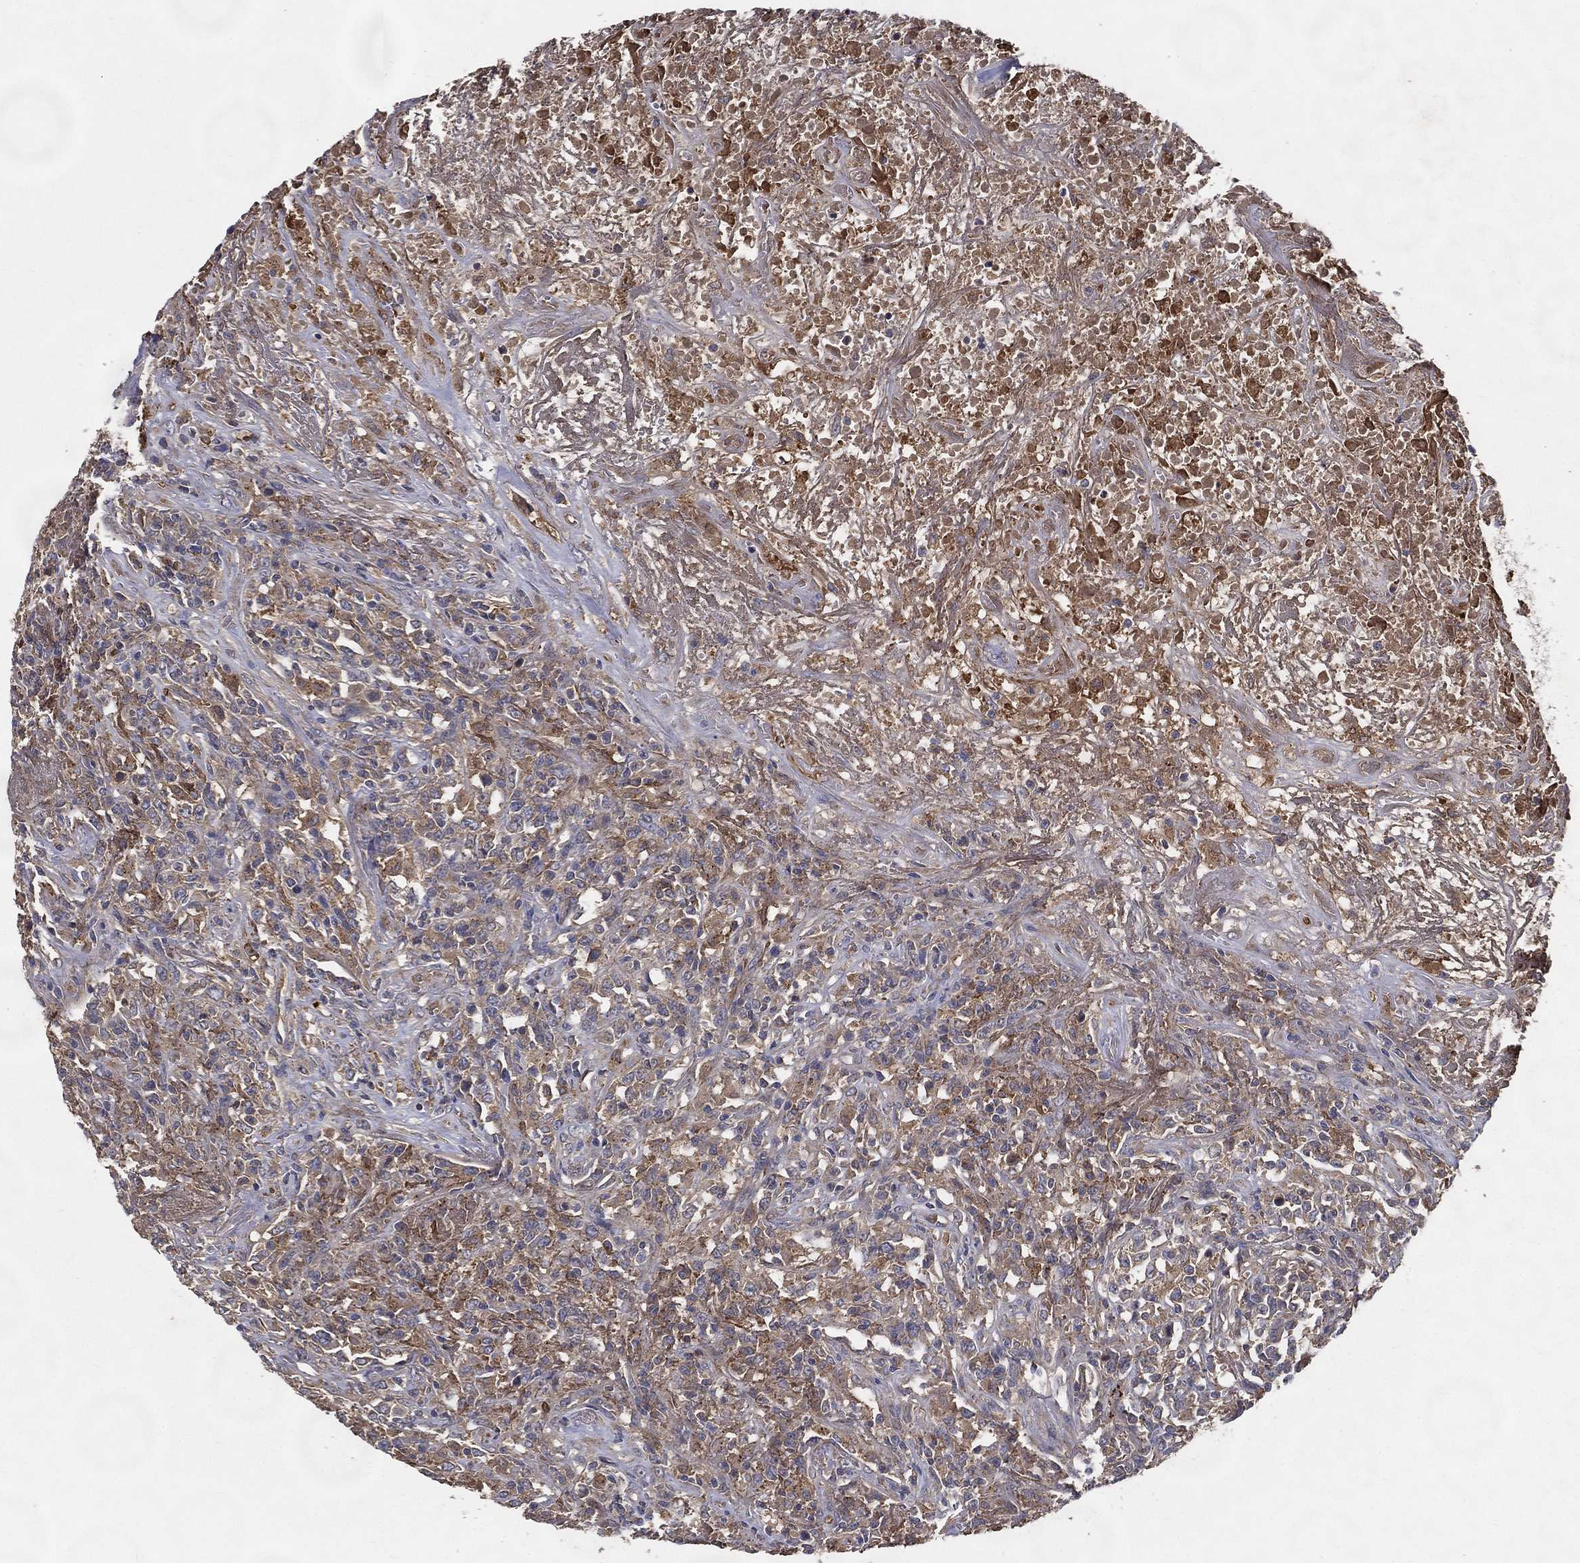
{"staining": {"intensity": "weak", "quantity": "25%-75%", "location": "cytoplasmic/membranous"}, "tissue": "lymphoma", "cell_type": "Tumor cells", "image_type": "cancer", "snomed": [{"axis": "morphology", "description": "Malignant lymphoma, non-Hodgkin's type, High grade"}, {"axis": "topography", "description": "Lung"}], "caption": "Lymphoma tissue demonstrates weak cytoplasmic/membranous positivity in about 25%-75% of tumor cells, visualized by immunohistochemistry. Immunohistochemistry (ihc) stains the protein of interest in brown and the nuclei are stained blue.", "gene": "MT-ND1", "patient": {"sex": "male", "age": 79}}